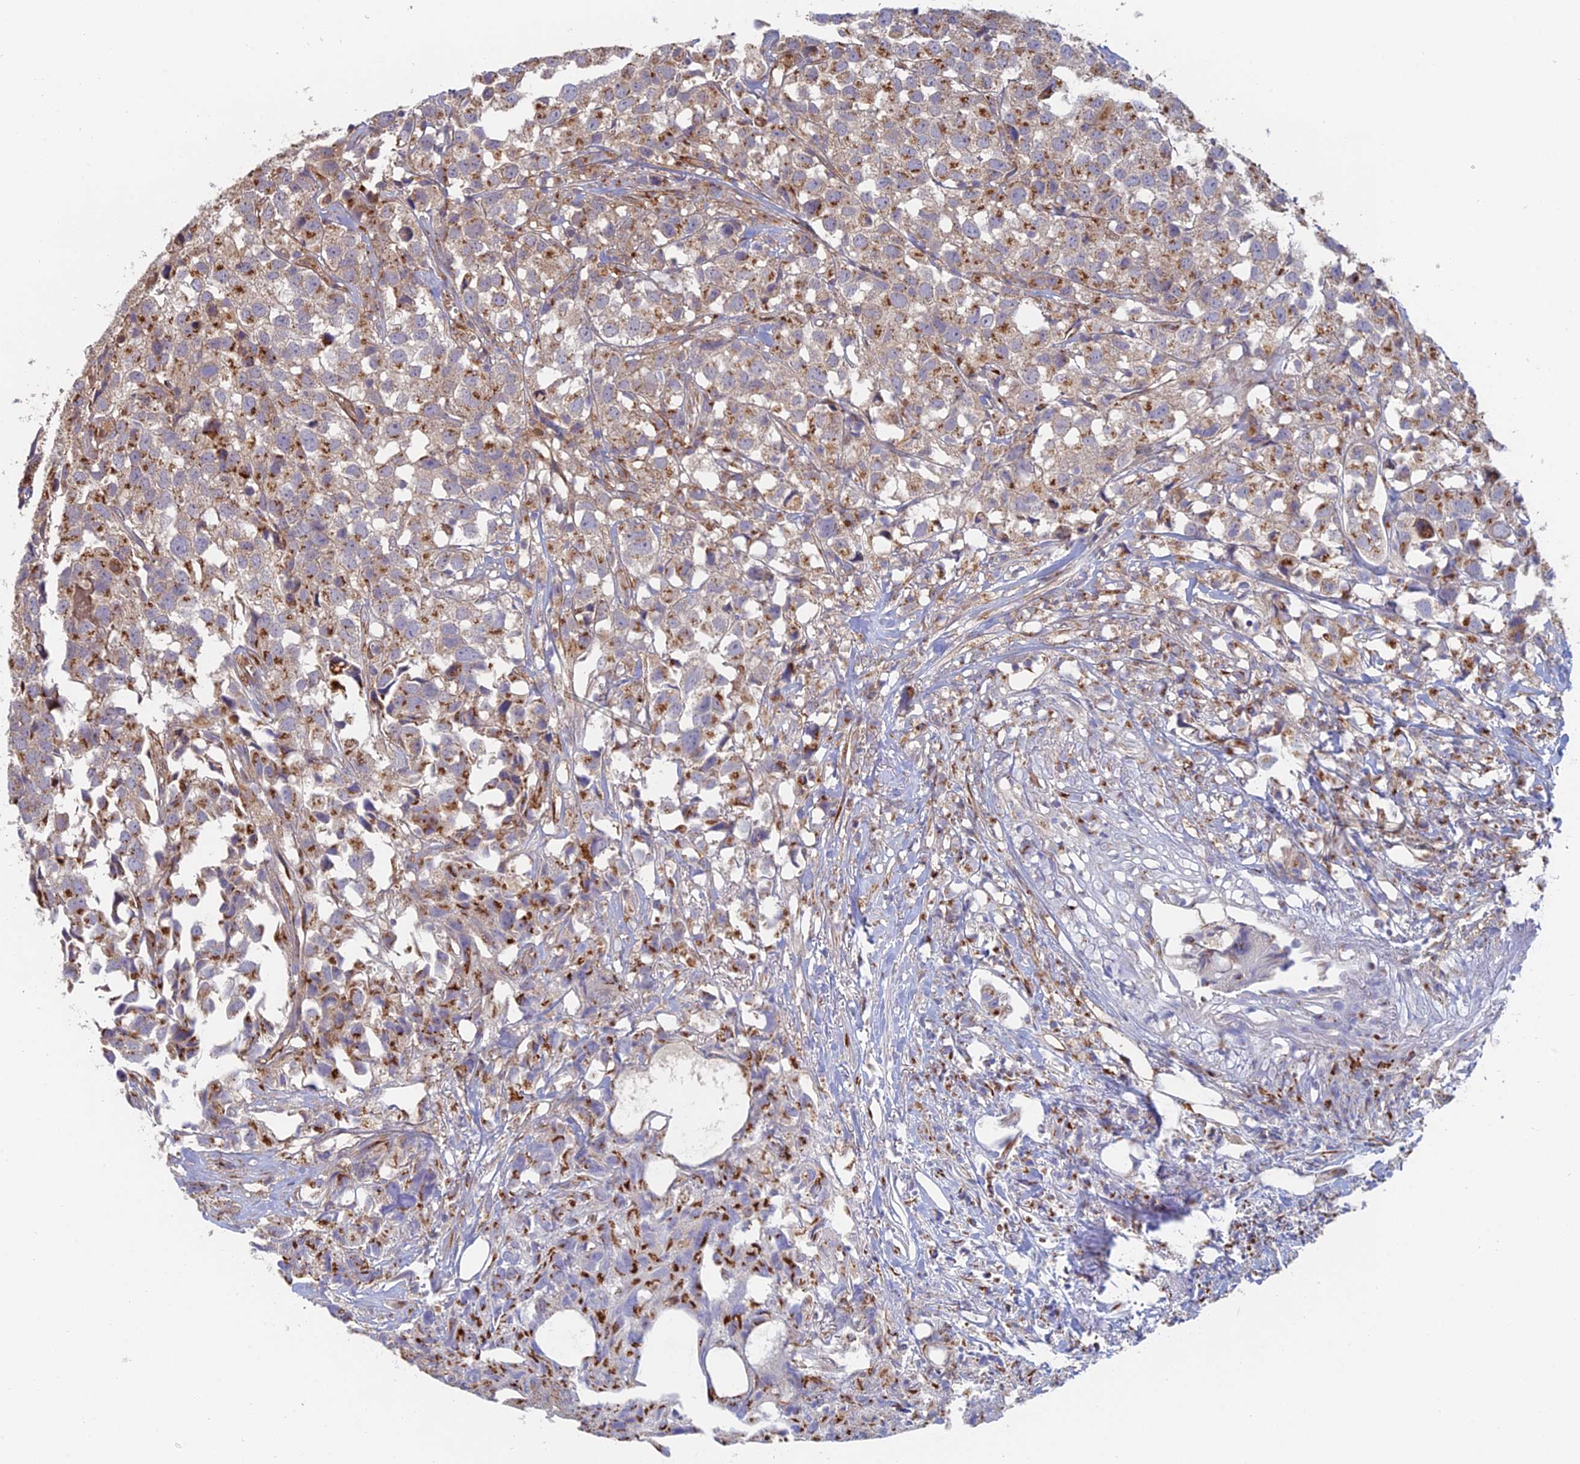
{"staining": {"intensity": "moderate", "quantity": ">75%", "location": "cytoplasmic/membranous"}, "tissue": "urothelial cancer", "cell_type": "Tumor cells", "image_type": "cancer", "snomed": [{"axis": "morphology", "description": "Urothelial carcinoma, High grade"}, {"axis": "topography", "description": "Urinary bladder"}], "caption": "The image exhibits immunohistochemical staining of urothelial carcinoma (high-grade). There is moderate cytoplasmic/membranous positivity is appreciated in approximately >75% of tumor cells.", "gene": "HS2ST1", "patient": {"sex": "female", "age": 75}}